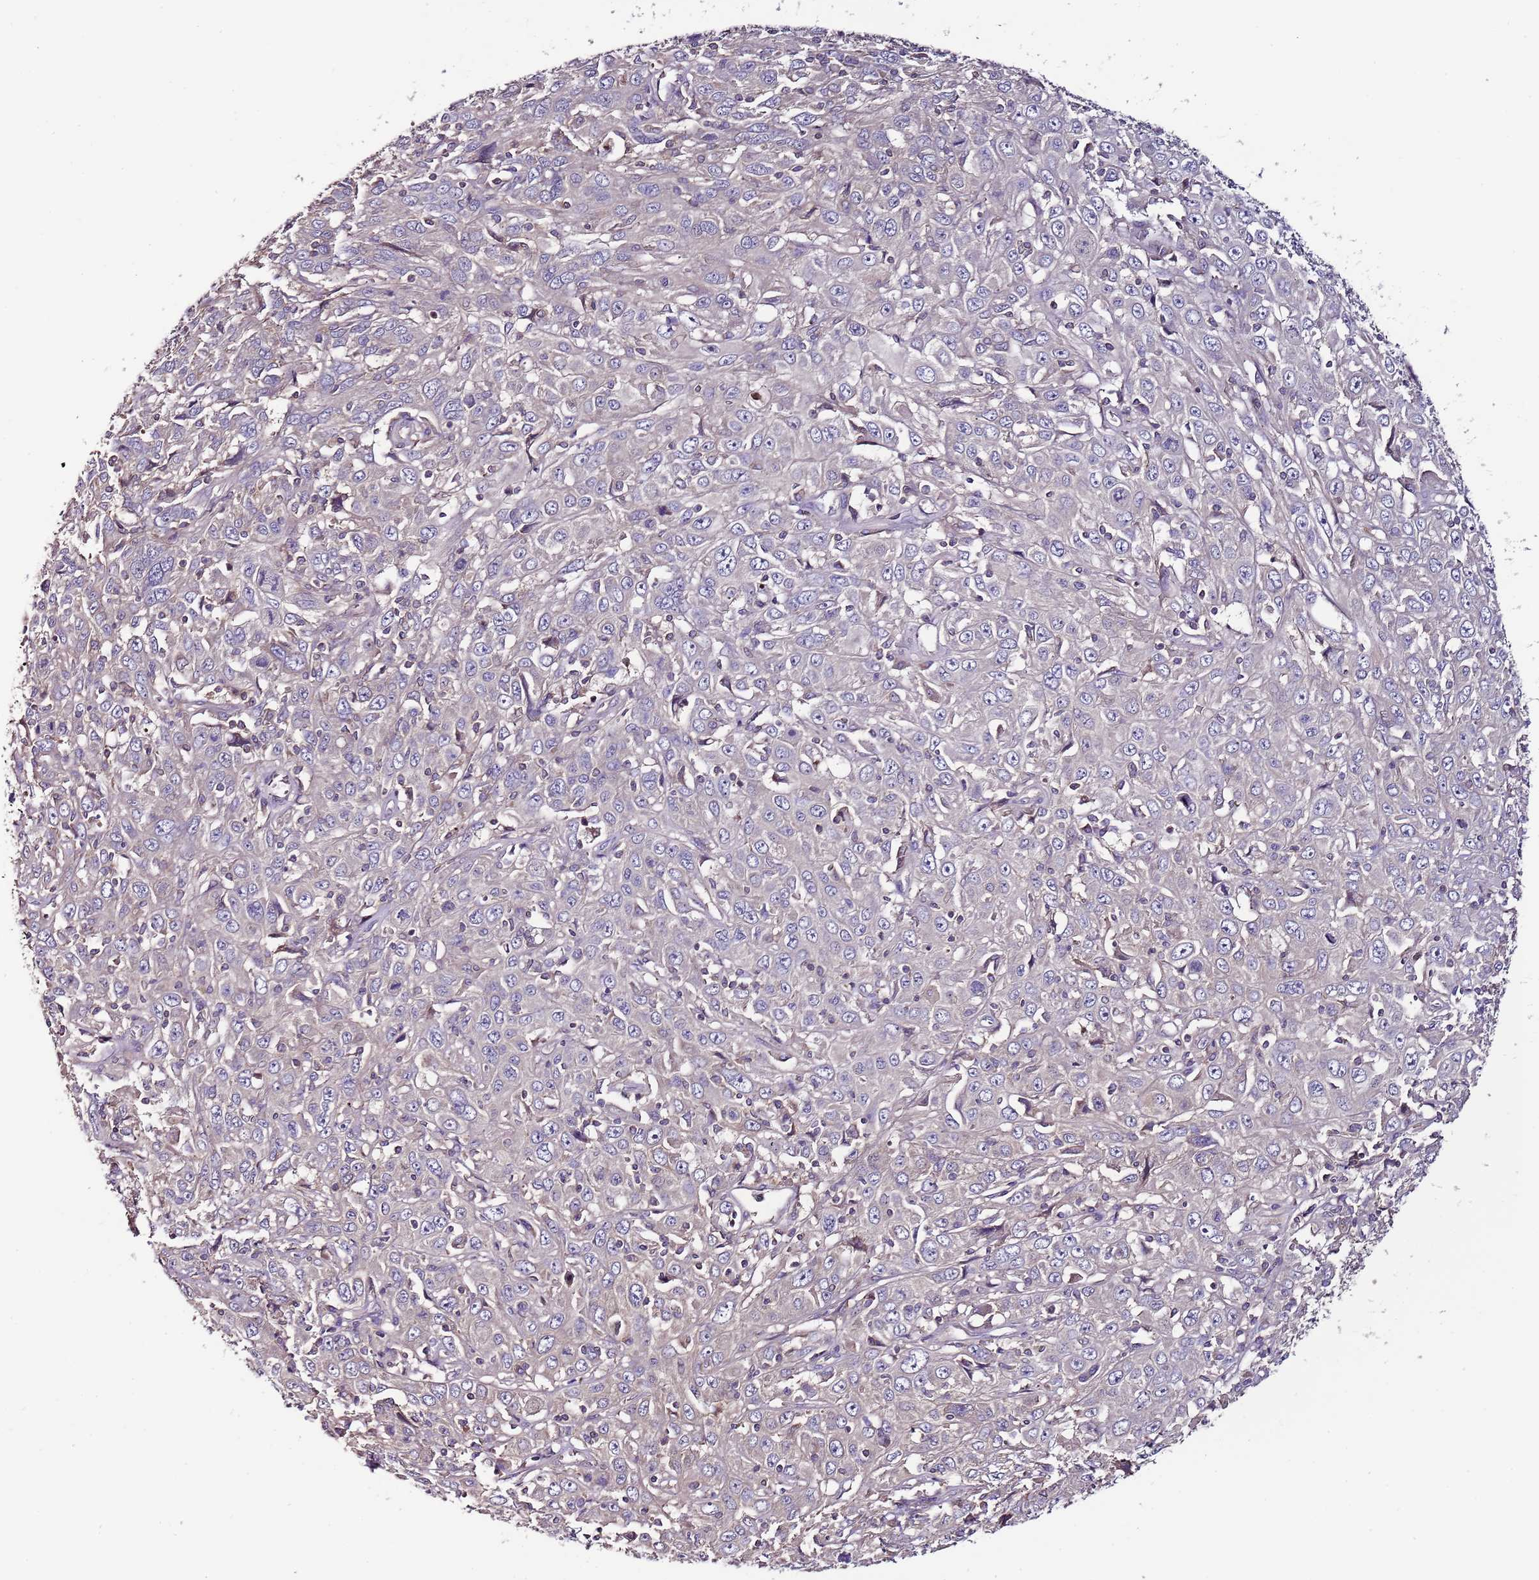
{"staining": {"intensity": "negative", "quantity": "none", "location": "none"}, "tissue": "cervical cancer", "cell_type": "Tumor cells", "image_type": "cancer", "snomed": [{"axis": "morphology", "description": "Squamous cell carcinoma, NOS"}, {"axis": "topography", "description": "Cervix"}], "caption": "This histopathology image is of squamous cell carcinoma (cervical) stained with IHC to label a protein in brown with the nuclei are counter-stained blue. There is no positivity in tumor cells. (DAB (3,3'-diaminobenzidine) immunohistochemistry, high magnification).", "gene": "IGIP", "patient": {"sex": "female", "age": 46}}